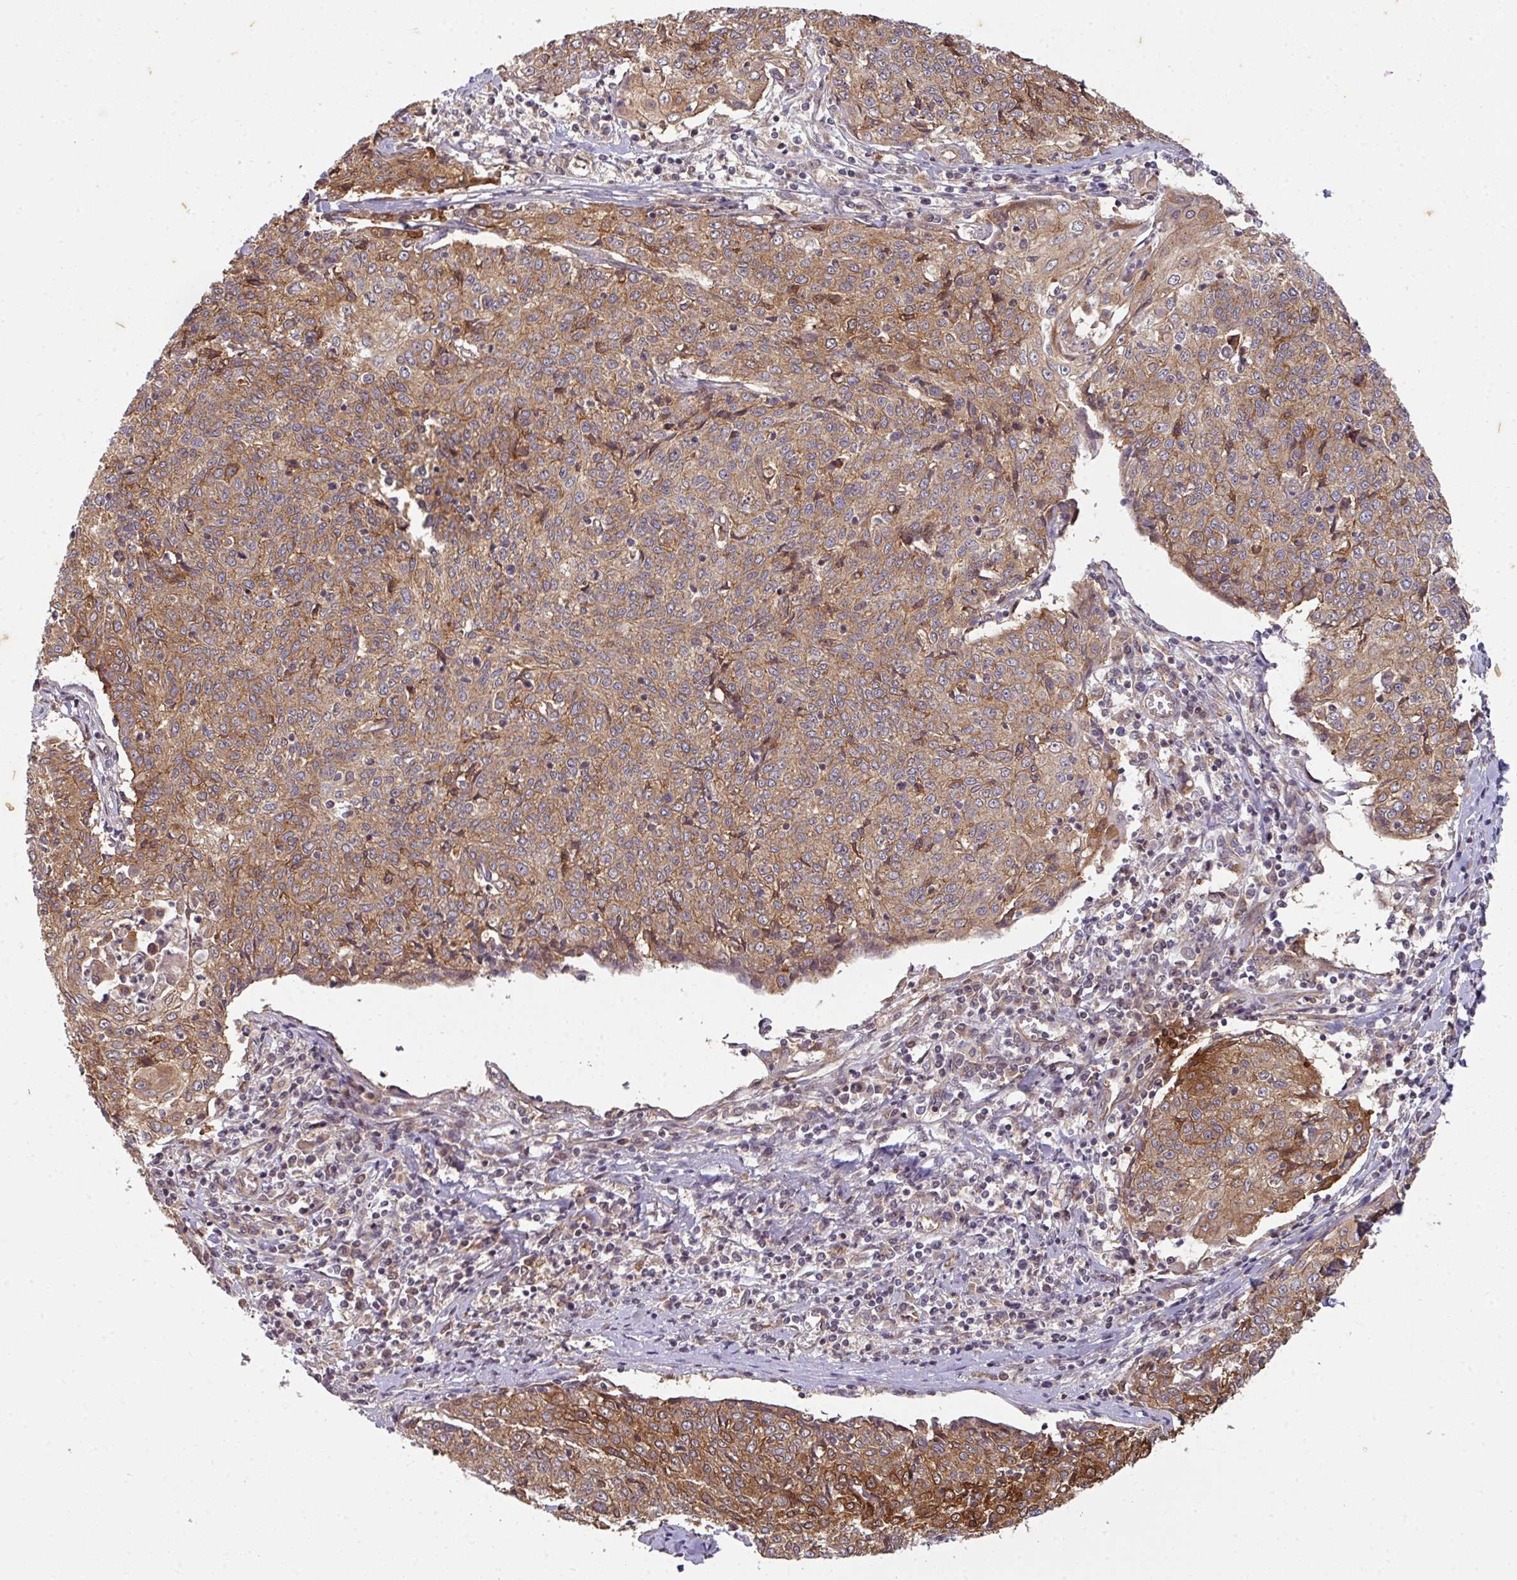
{"staining": {"intensity": "strong", "quantity": ">75%", "location": "cytoplasmic/membranous"}, "tissue": "cervical cancer", "cell_type": "Tumor cells", "image_type": "cancer", "snomed": [{"axis": "morphology", "description": "Squamous cell carcinoma, NOS"}, {"axis": "topography", "description": "Cervix"}], "caption": "Brown immunohistochemical staining in cervical squamous cell carcinoma shows strong cytoplasmic/membranous staining in approximately >75% of tumor cells.", "gene": "CYFIP2", "patient": {"sex": "female", "age": 48}}